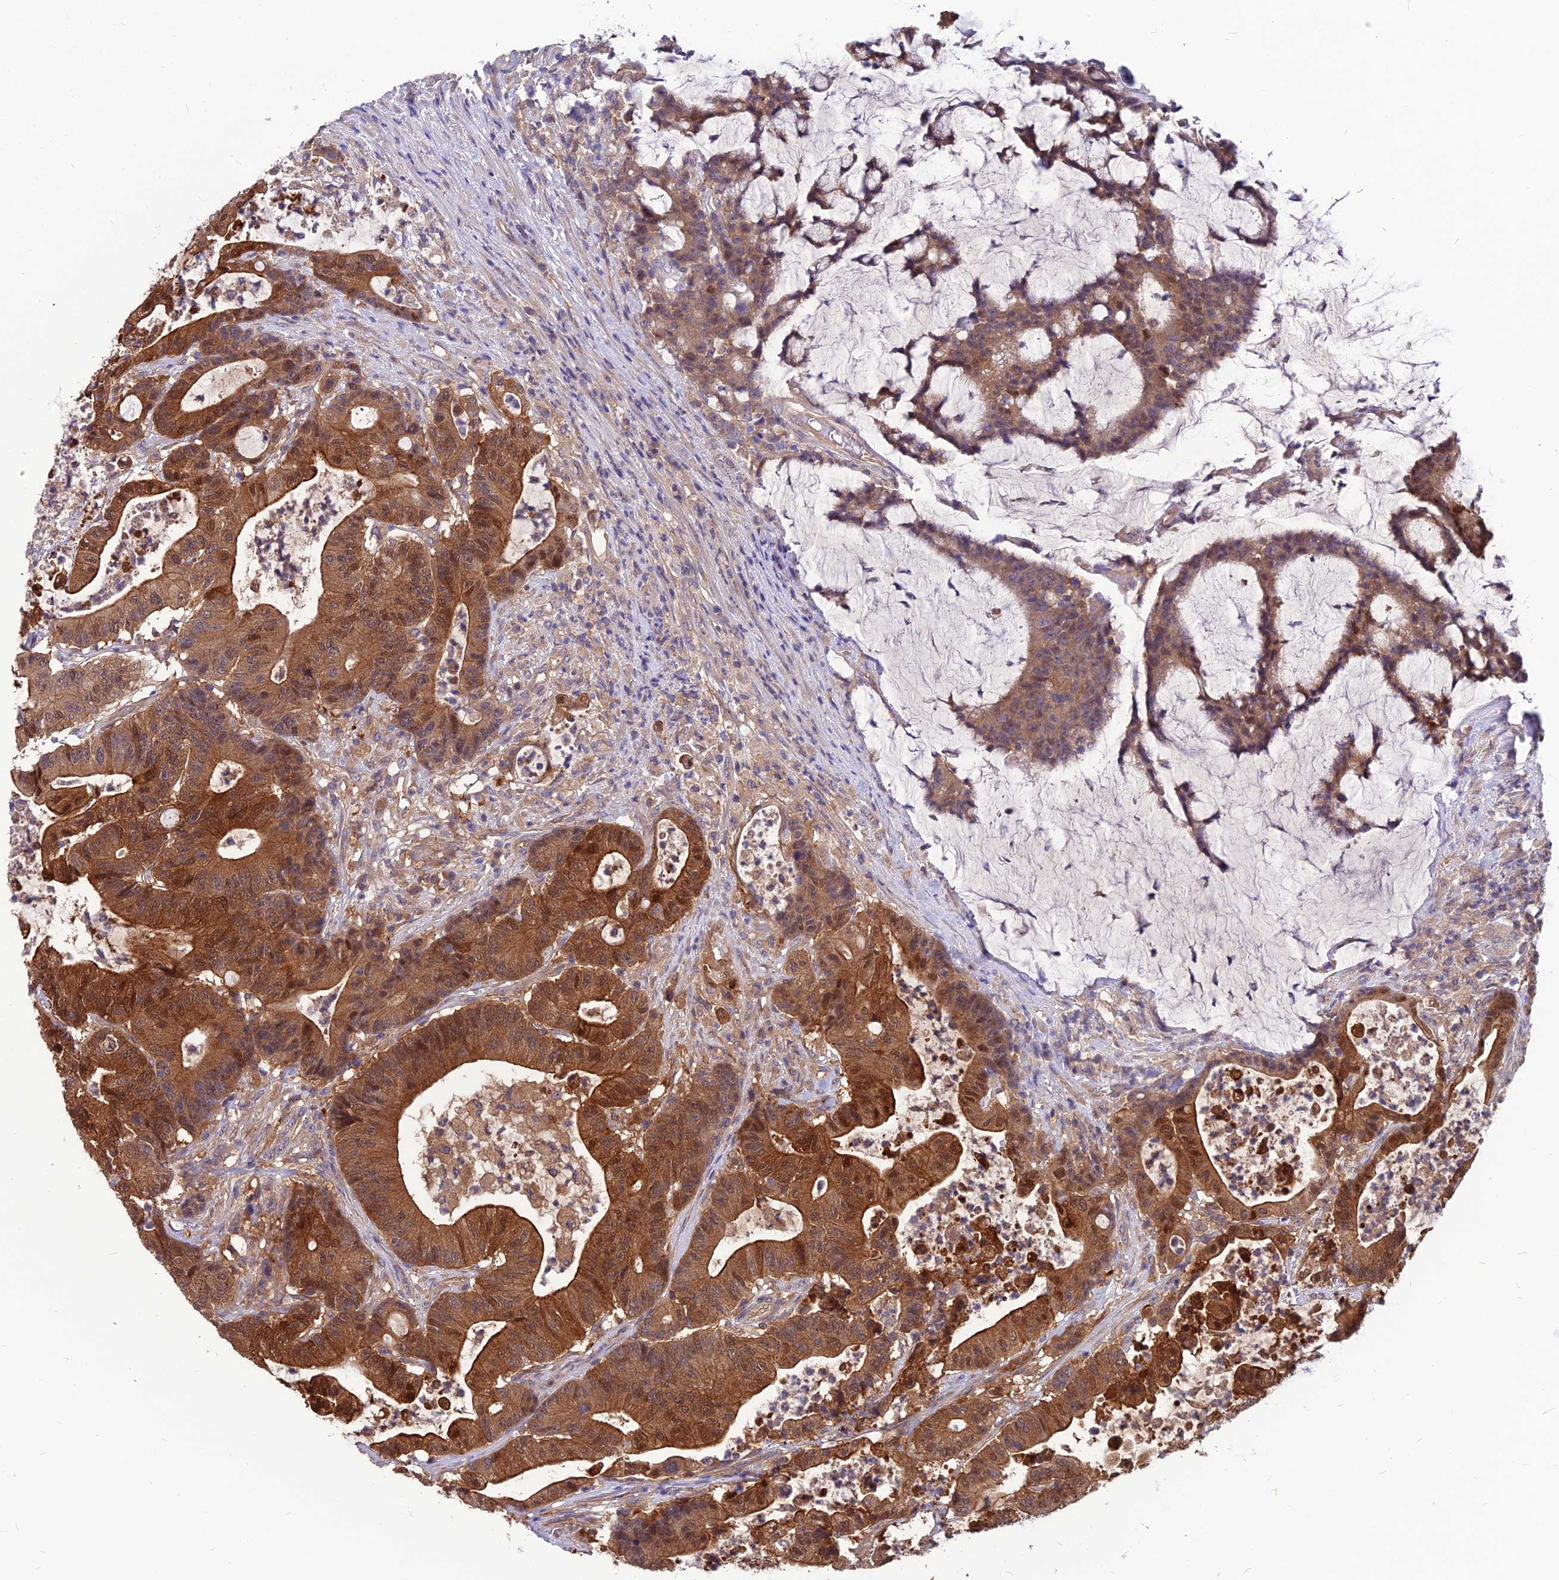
{"staining": {"intensity": "strong", "quantity": ">75%", "location": "cytoplasmic/membranous,nuclear"}, "tissue": "colorectal cancer", "cell_type": "Tumor cells", "image_type": "cancer", "snomed": [{"axis": "morphology", "description": "Adenocarcinoma, NOS"}, {"axis": "topography", "description": "Colon"}], "caption": "This image exhibits IHC staining of human colorectal adenocarcinoma, with high strong cytoplasmic/membranous and nuclear staining in about >75% of tumor cells.", "gene": "MVD", "patient": {"sex": "female", "age": 84}}